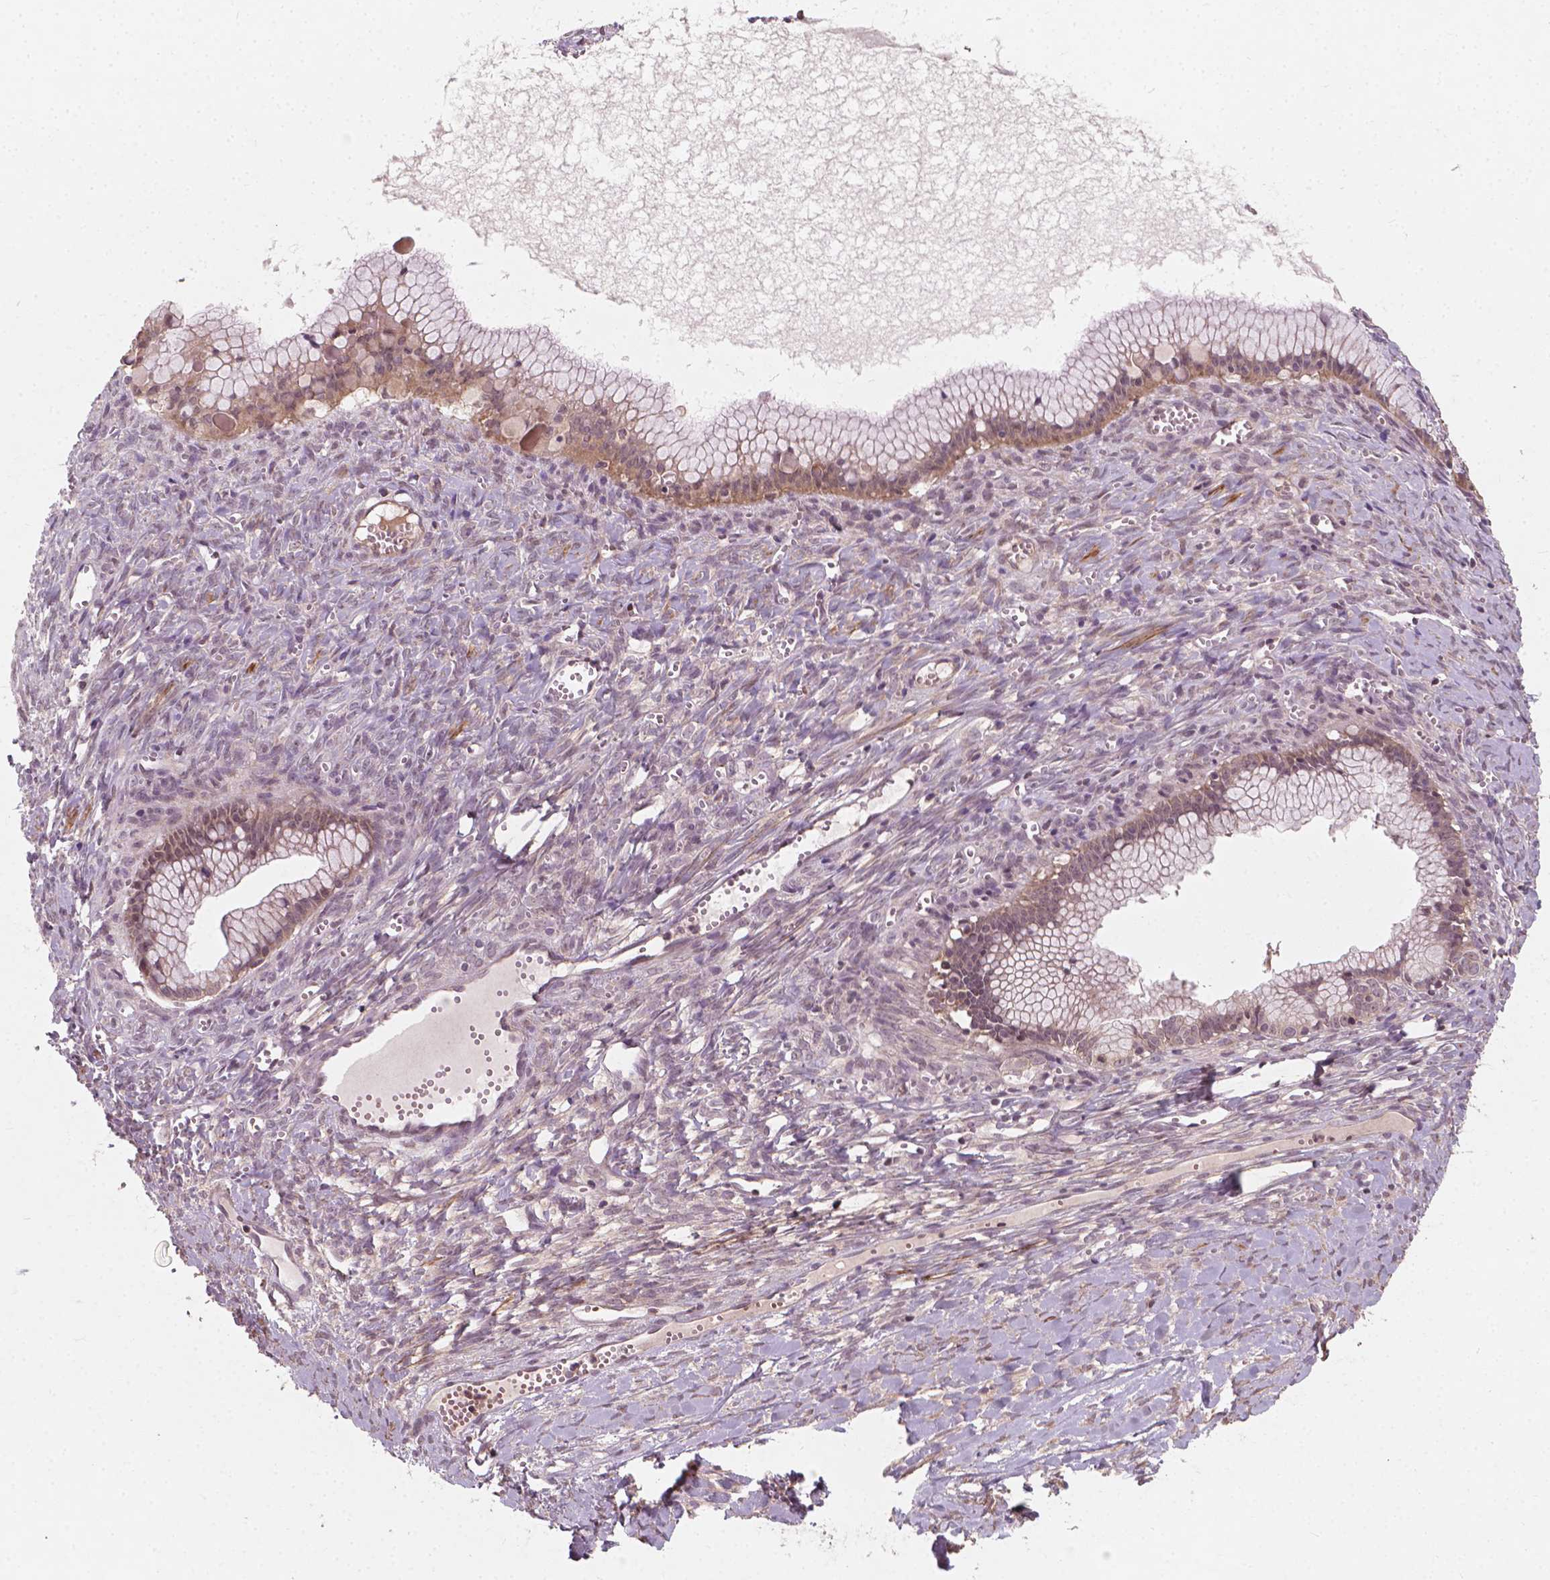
{"staining": {"intensity": "weak", "quantity": "25%-75%", "location": "cytoplasmic/membranous"}, "tissue": "ovarian cancer", "cell_type": "Tumor cells", "image_type": "cancer", "snomed": [{"axis": "morphology", "description": "Cystadenocarcinoma, mucinous, NOS"}, {"axis": "topography", "description": "Ovary"}], "caption": "A high-resolution micrograph shows IHC staining of mucinous cystadenocarcinoma (ovarian), which demonstrates weak cytoplasmic/membranous staining in approximately 25%-75% of tumor cells.", "gene": "CYFIP2", "patient": {"sex": "female", "age": 41}}